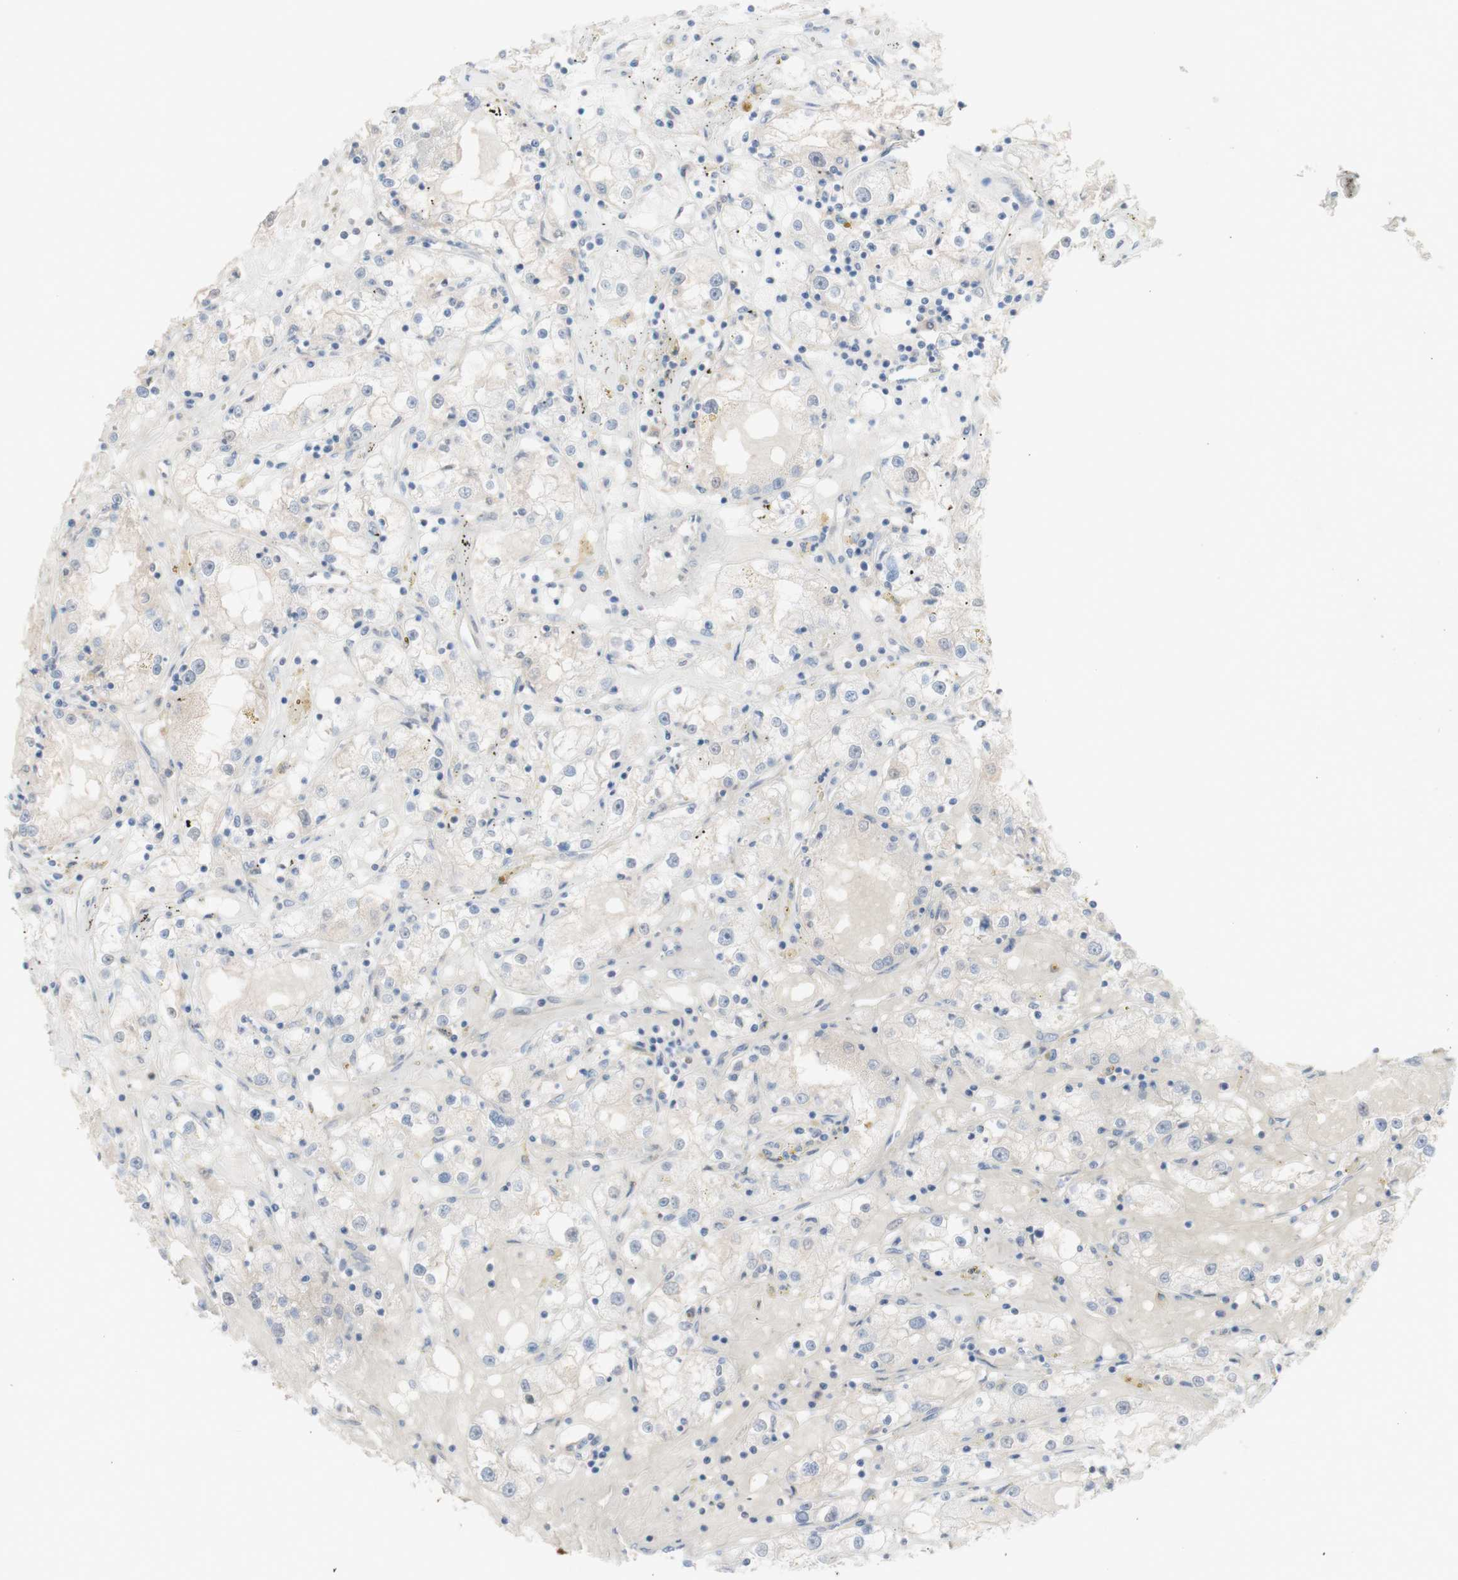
{"staining": {"intensity": "negative", "quantity": "none", "location": "none"}, "tissue": "renal cancer", "cell_type": "Tumor cells", "image_type": "cancer", "snomed": [{"axis": "morphology", "description": "Adenocarcinoma, NOS"}, {"axis": "topography", "description": "Kidney"}], "caption": "Human renal cancer (adenocarcinoma) stained for a protein using immunohistochemistry (IHC) displays no staining in tumor cells.", "gene": "PRMT5", "patient": {"sex": "male", "age": 56}}